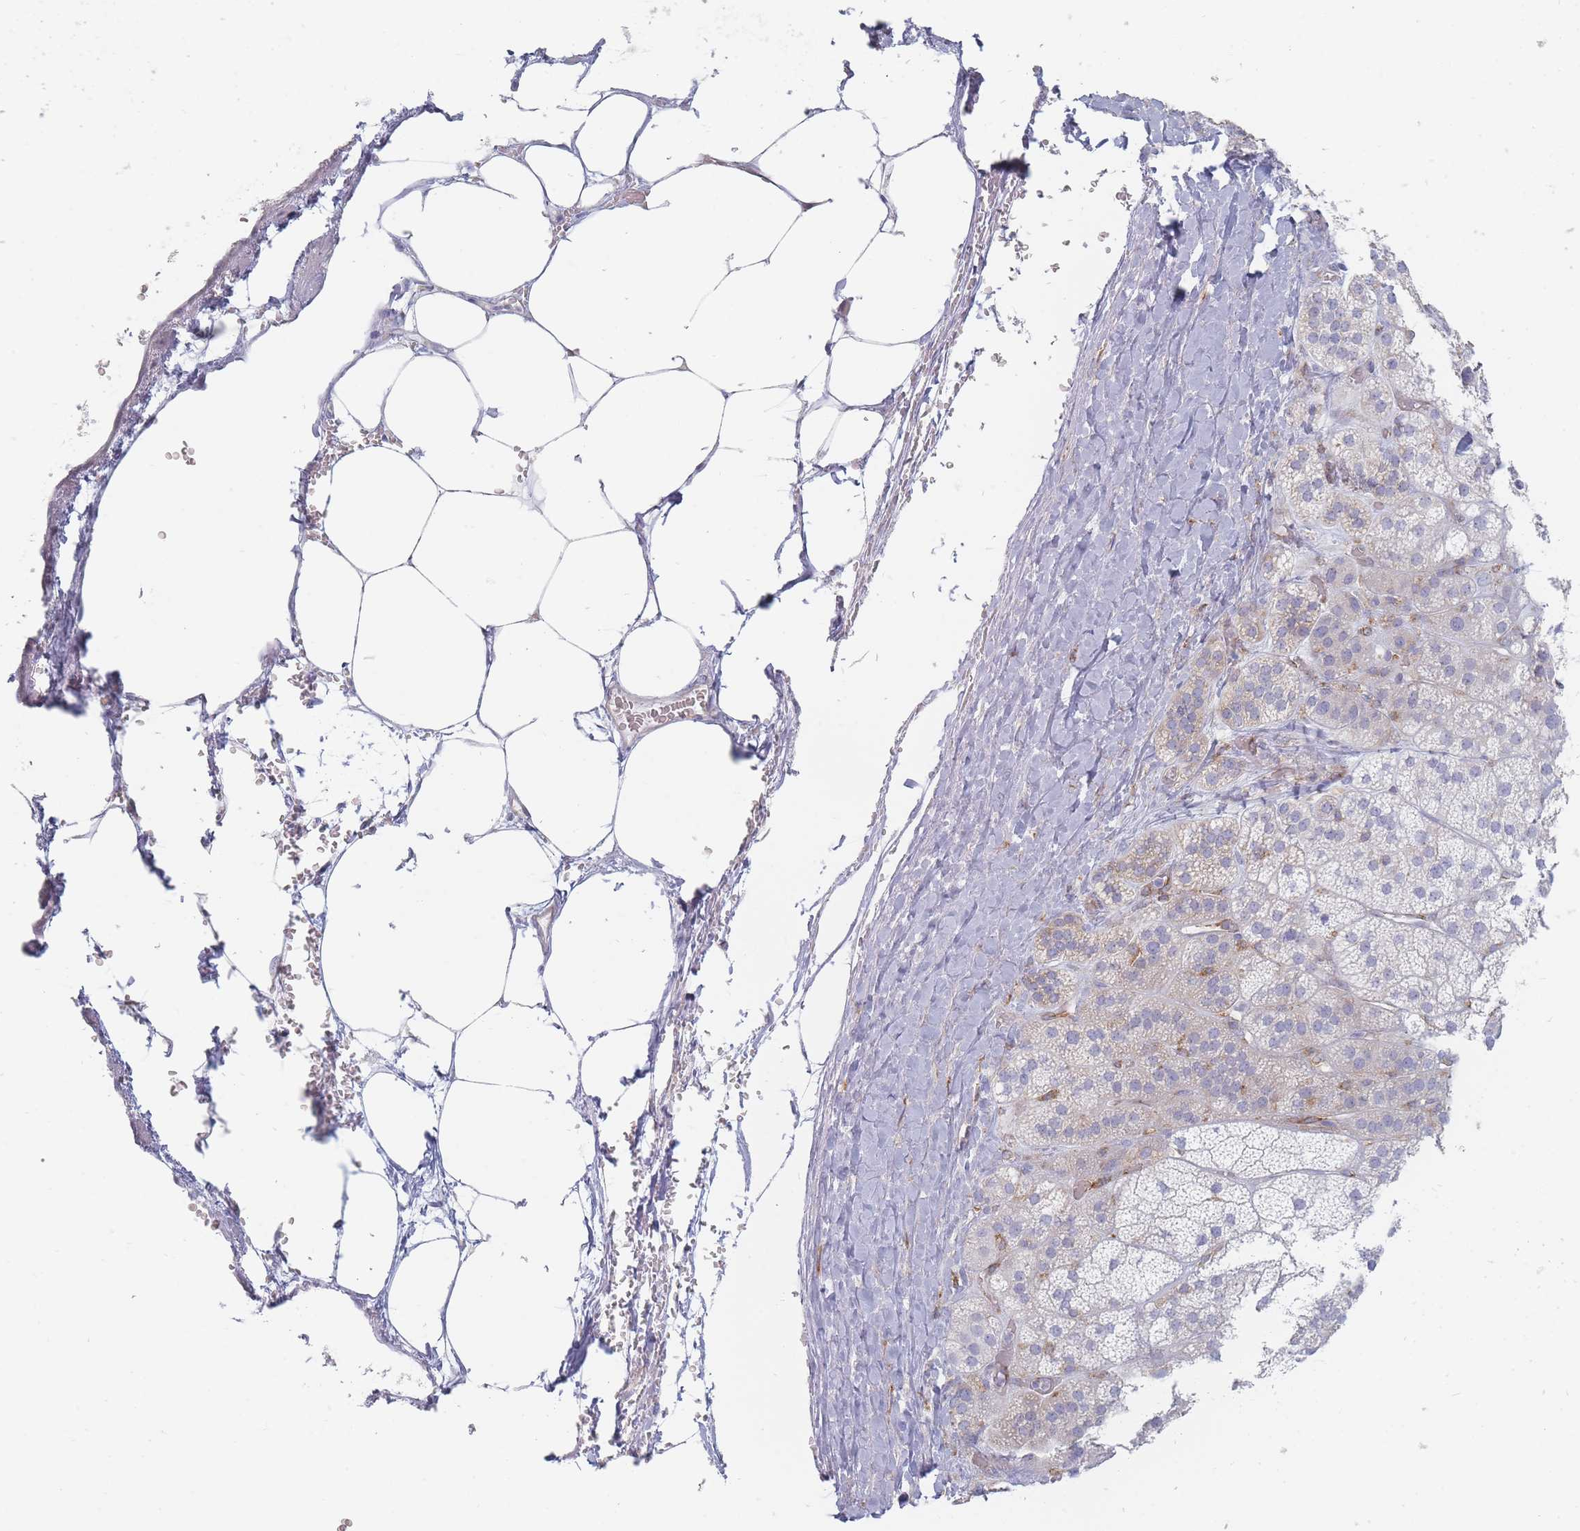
{"staining": {"intensity": "negative", "quantity": "none", "location": "none"}, "tissue": "adrenal gland", "cell_type": "Glandular cells", "image_type": "normal", "snomed": [{"axis": "morphology", "description": "Normal tissue, NOS"}, {"axis": "topography", "description": "Adrenal gland"}], "caption": "The immunohistochemistry micrograph has no significant positivity in glandular cells of adrenal gland. (Brightfield microscopy of DAB (3,3'-diaminobenzidine) immunohistochemistry at high magnification).", "gene": "MAP1S", "patient": {"sex": "female", "age": 70}}